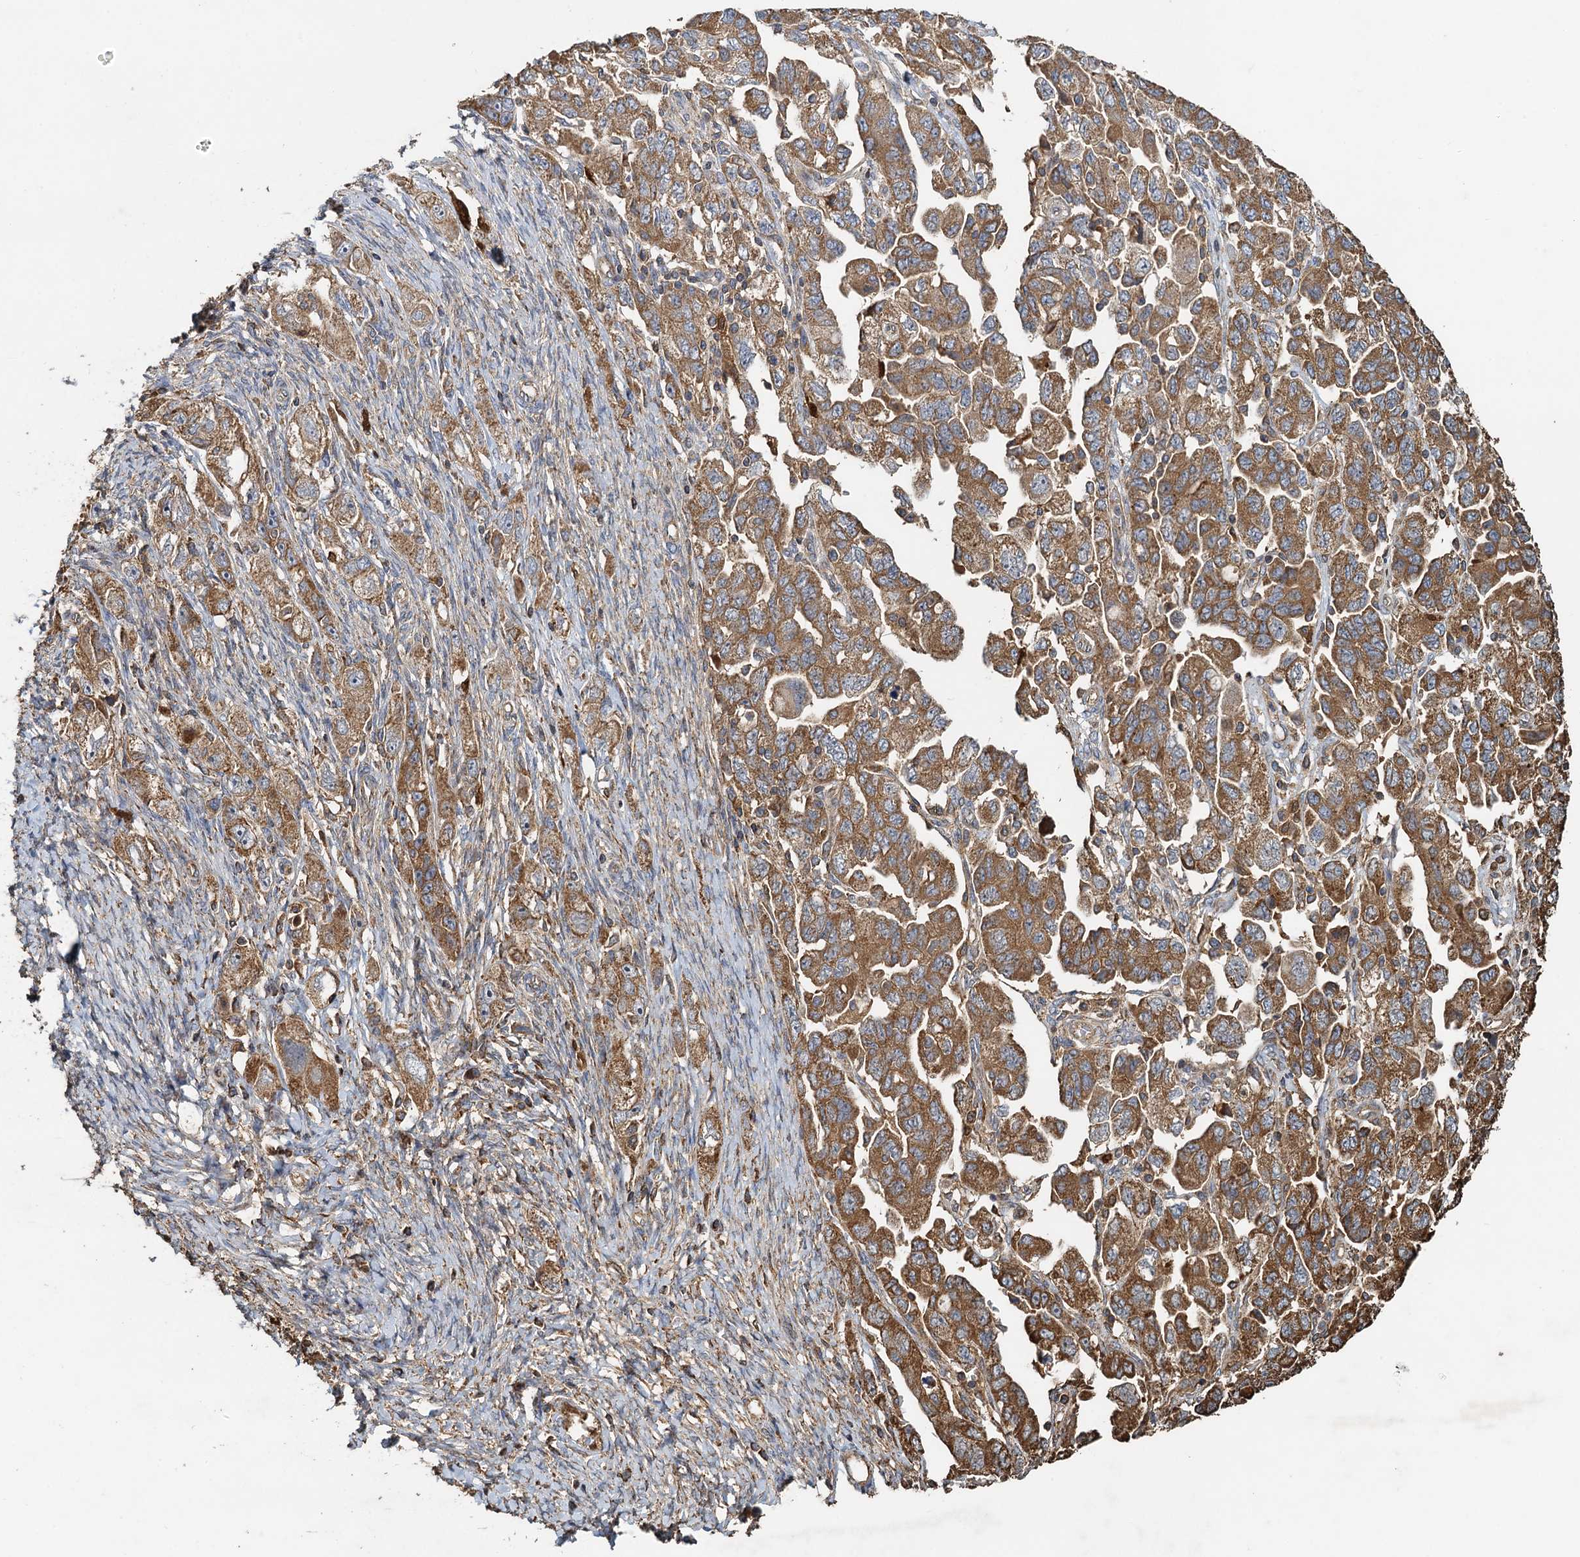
{"staining": {"intensity": "moderate", "quantity": ">75%", "location": "cytoplasmic/membranous"}, "tissue": "ovarian cancer", "cell_type": "Tumor cells", "image_type": "cancer", "snomed": [{"axis": "morphology", "description": "Carcinoma, NOS"}, {"axis": "morphology", "description": "Cystadenocarcinoma, serous, NOS"}, {"axis": "topography", "description": "Ovary"}], "caption": "This is a photomicrograph of IHC staining of ovarian carcinoma, which shows moderate expression in the cytoplasmic/membranous of tumor cells.", "gene": "SDS", "patient": {"sex": "female", "age": 69}}